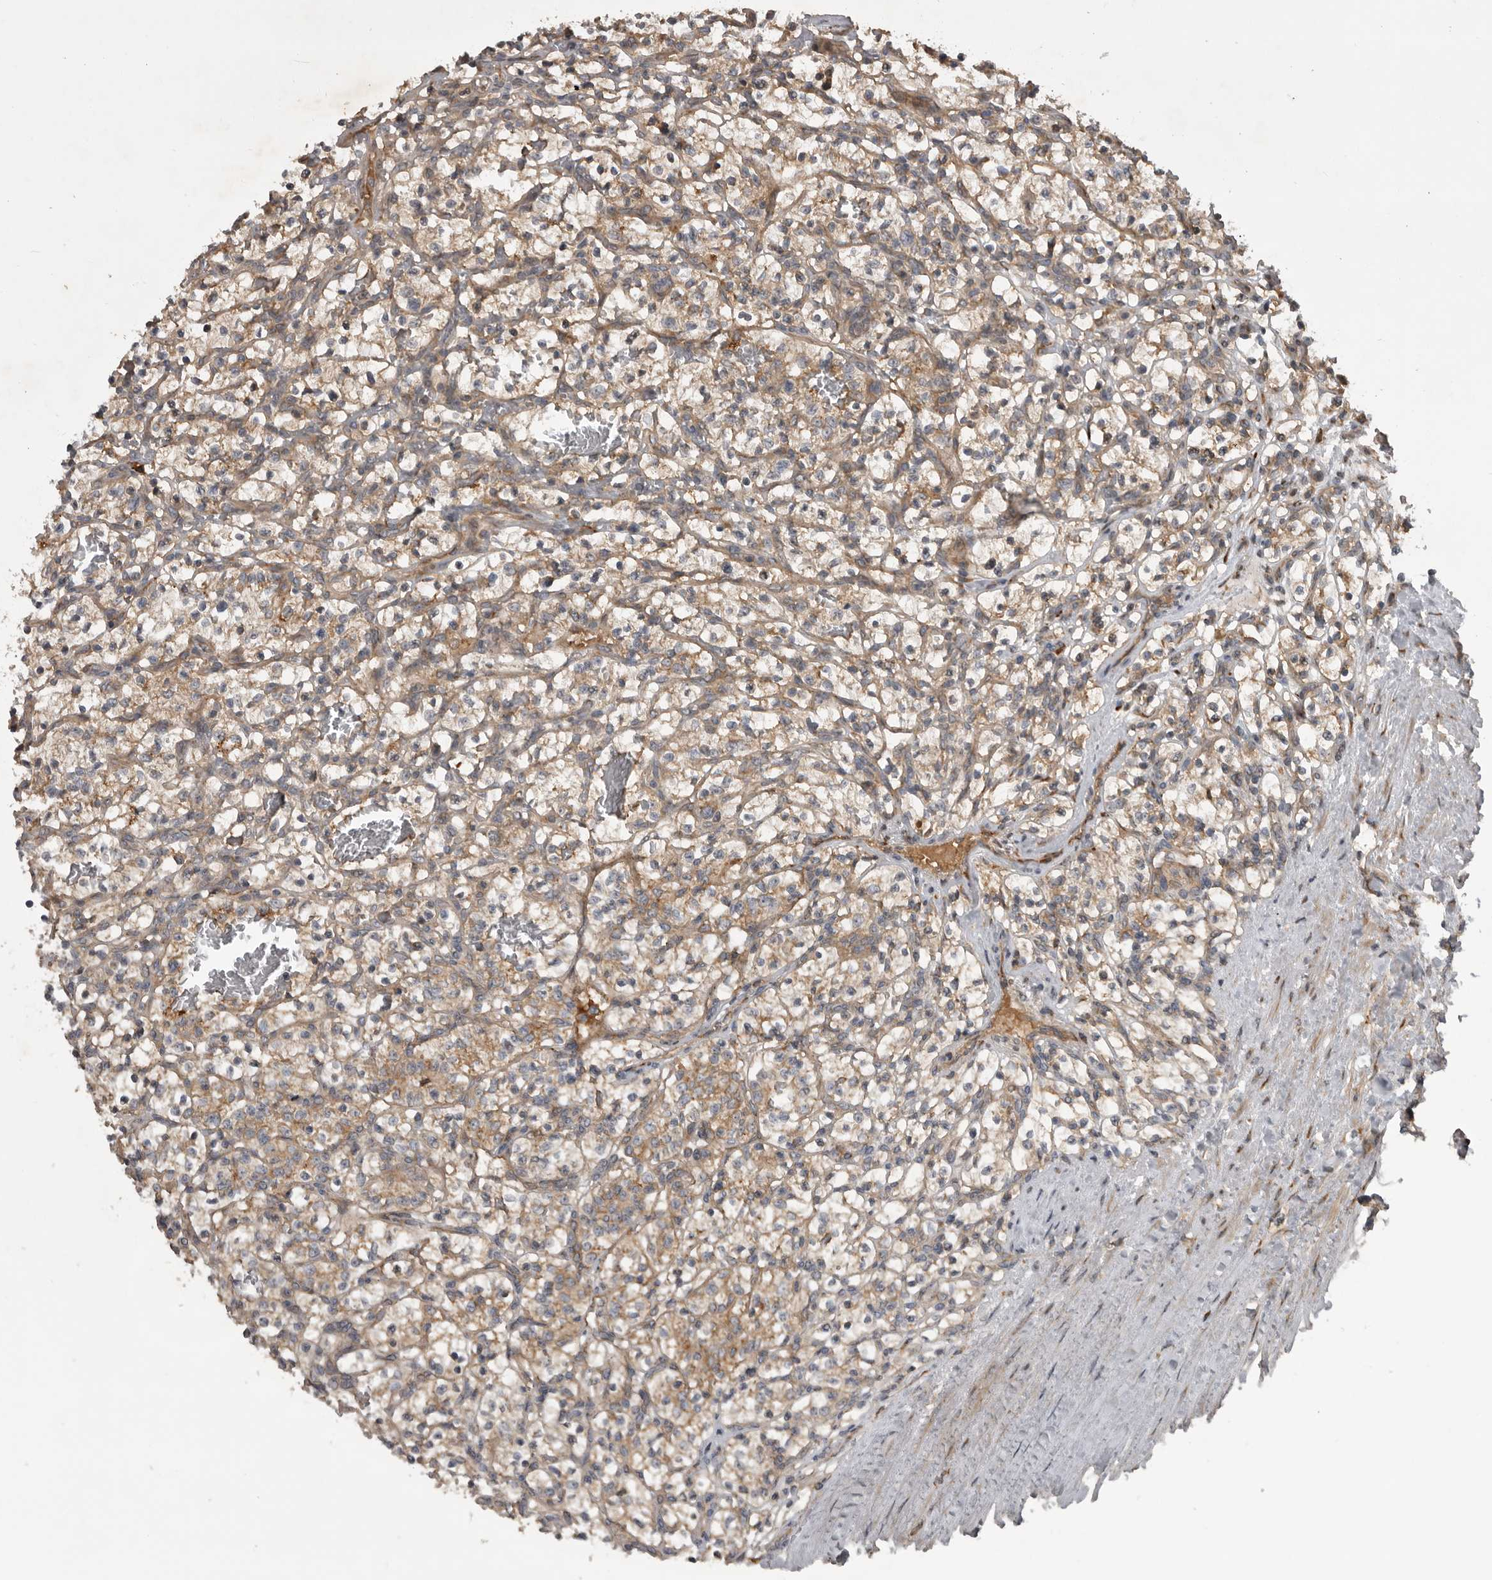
{"staining": {"intensity": "moderate", "quantity": ">75%", "location": "cytoplasmic/membranous"}, "tissue": "renal cancer", "cell_type": "Tumor cells", "image_type": "cancer", "snomed": [{"axis": "morphology", "description": "Adenocarcinoma, NOS"}, {"axis": "topography", "description": "Kidney"}], "caption": "The photomicrograph reveals a brown stain indicating the presence of a protein in the cytoplasmic/membranous of tumor cells in renal adenocarcinoma. (IHC, brightfield microscopy, high magnification).", "gene": "RAB3GAP2", "patient": {"sex": "female", "age": 57}}